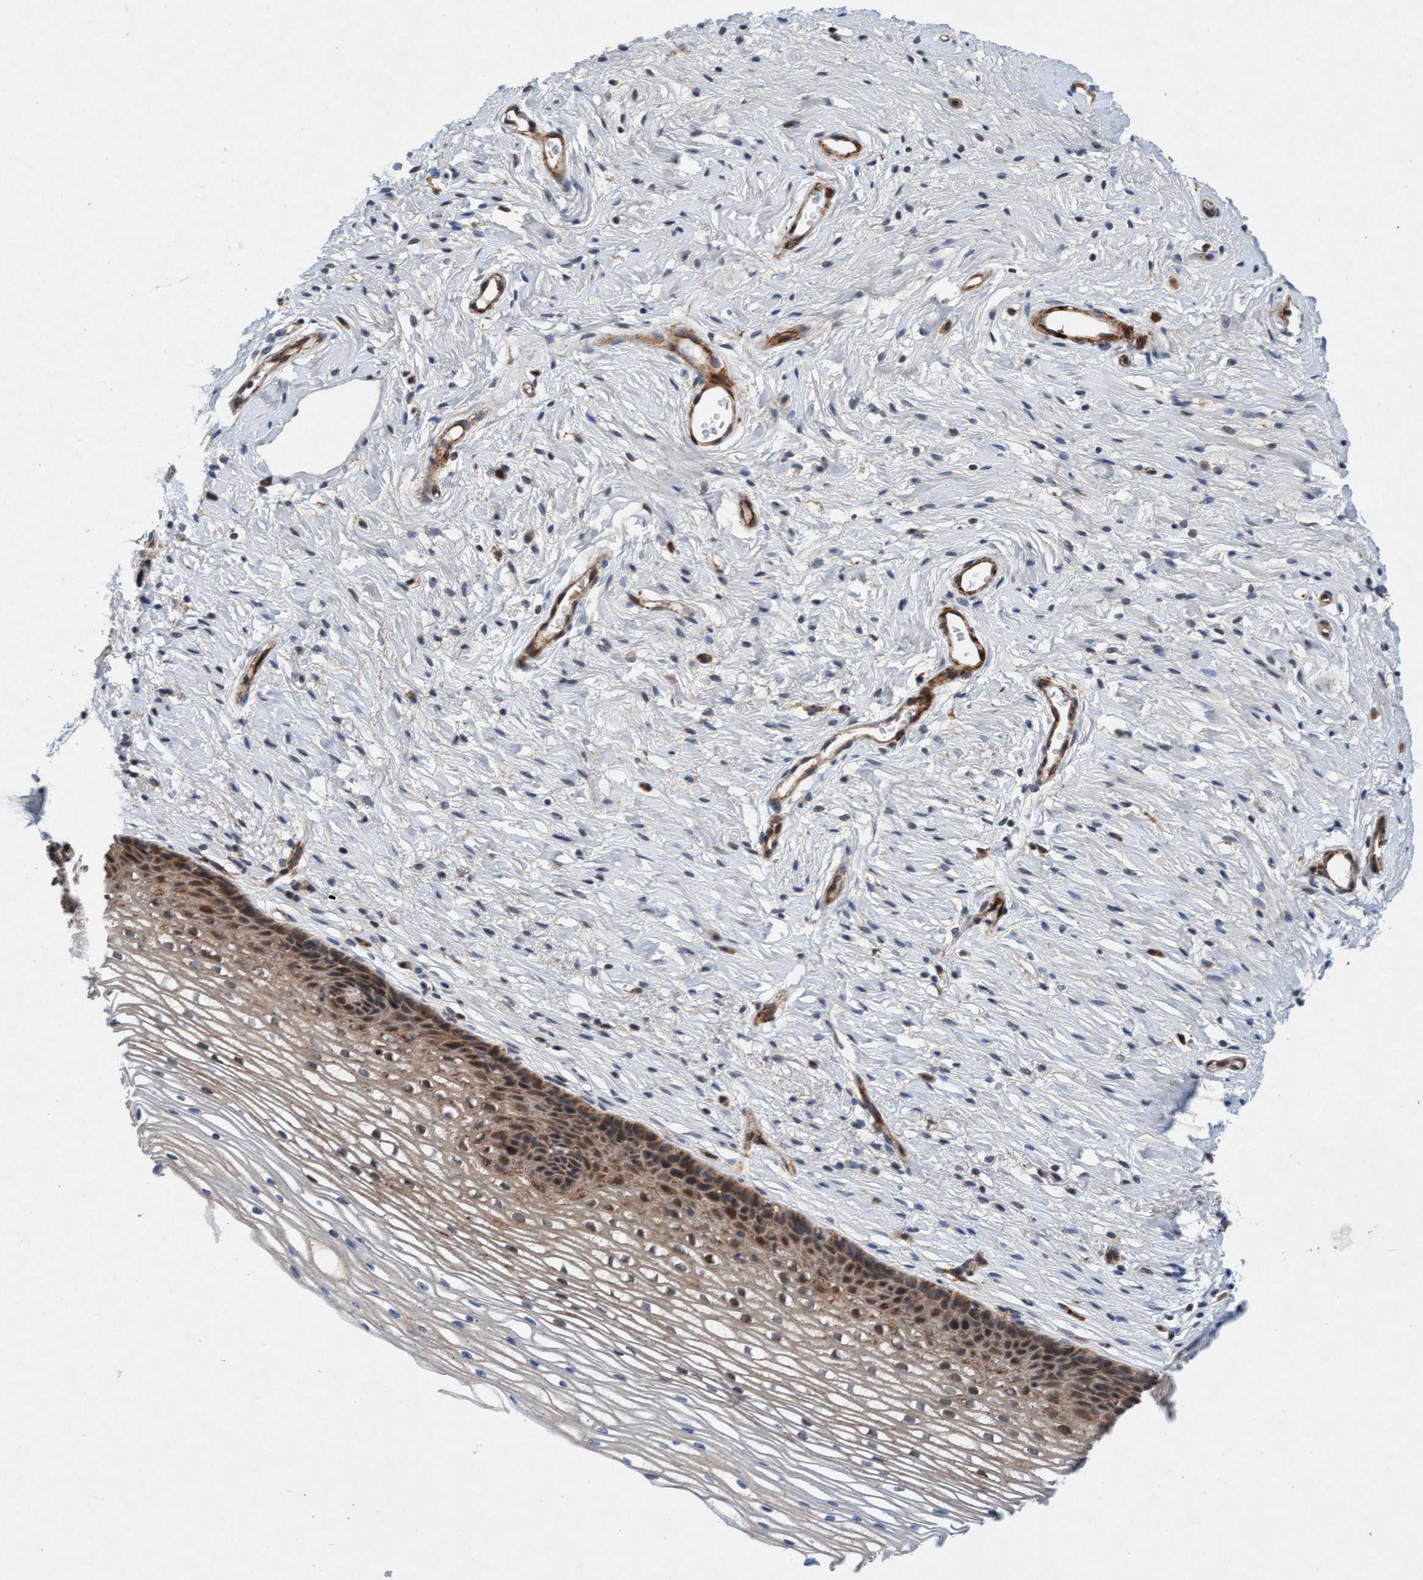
{"staining": {"intensity": "moderate", "quantity": ">75%", "location": "cytoplasmic/membranous"}, "tissue": "cervix", "cell_type": "Glandular cells", "image_type": "normal", "snomed": [{"axis": "morphology", "description": "Normal tissue, NOS"}, {"axis": "topography", "description": "Cervix"}], "caption": "Protein expression analysis of unremarkable cervix shows moderate cytoplasmic/membranous expression in about >75% of glandular cells. Nuclei are stained in blue.", "gene": "TMEM70", "patient": {"sex": "female", "age": 77}}